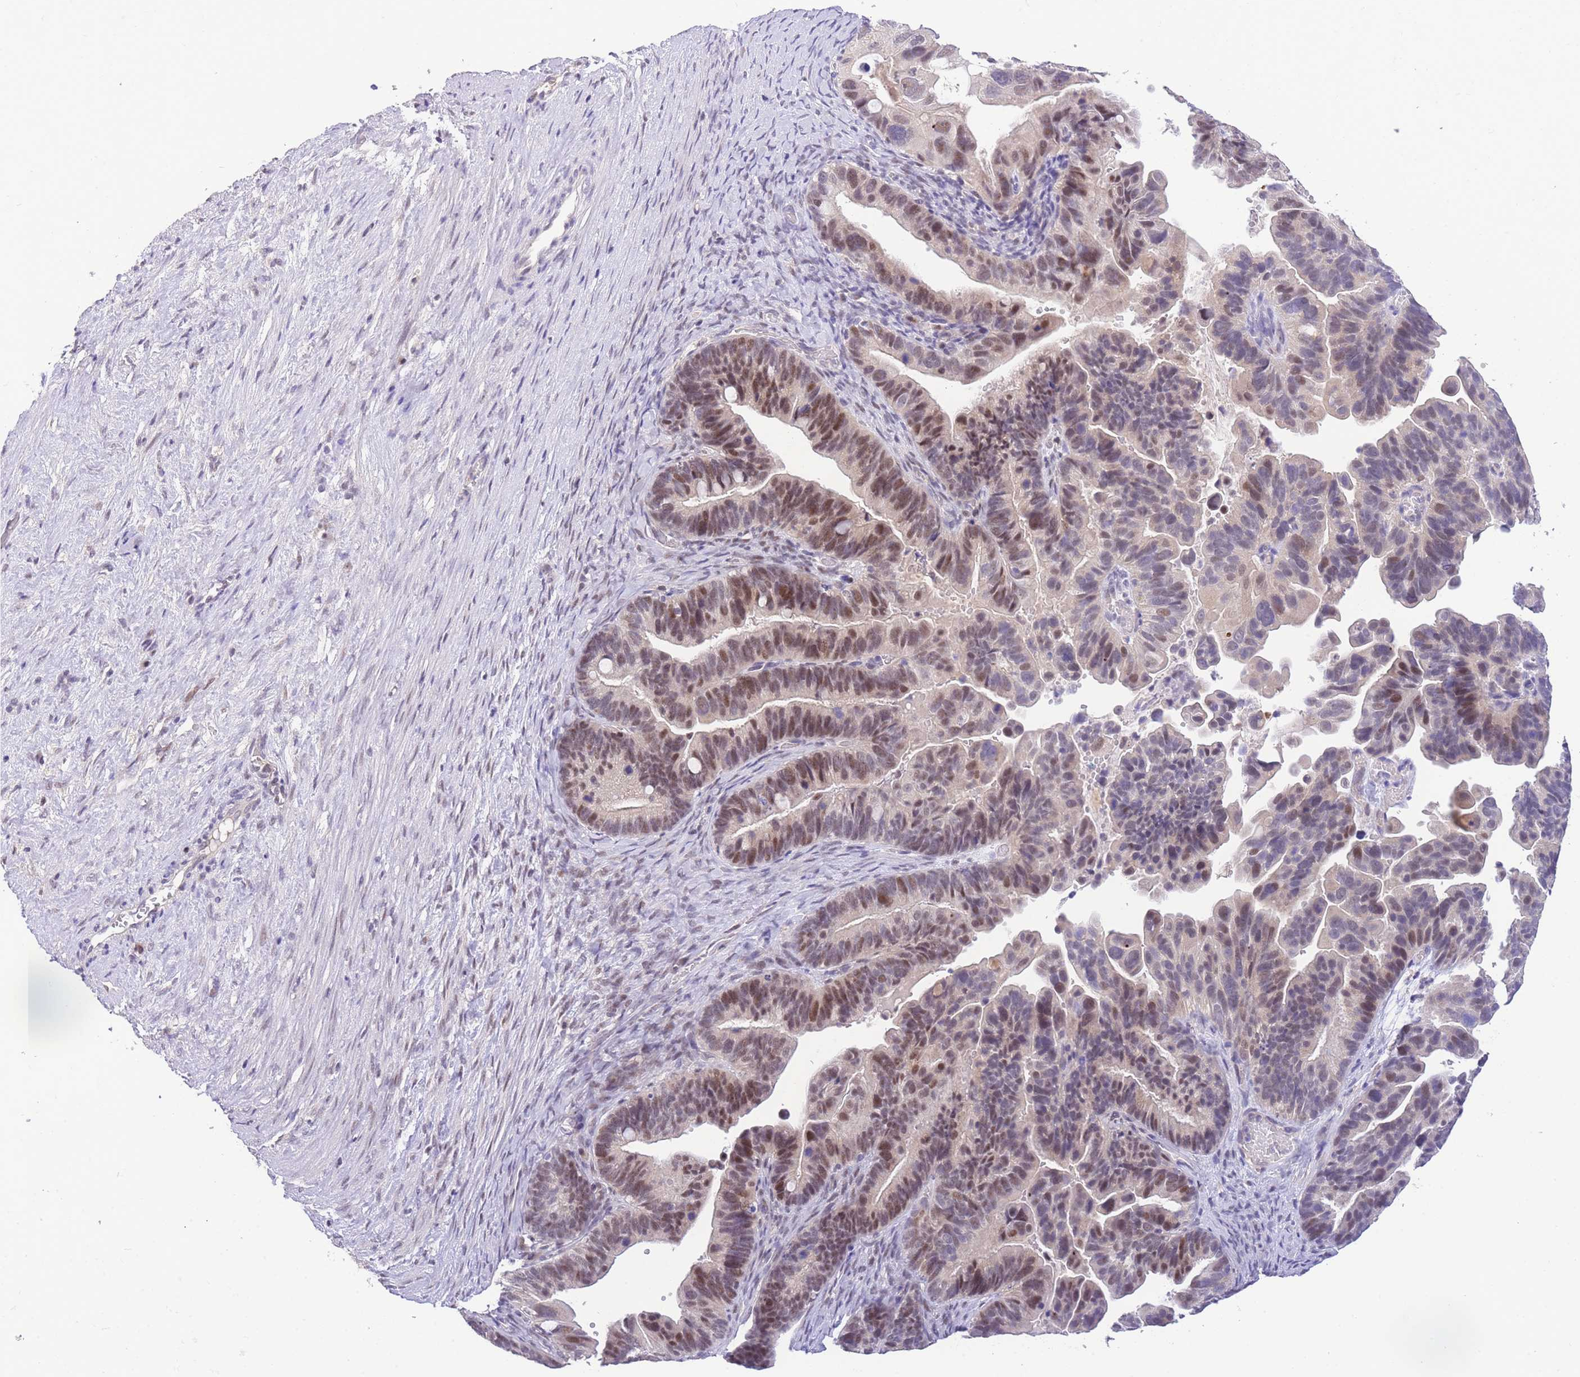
{"staining": {"intensity": "moderate", "quantity": "25%-75%", "location": "nuclear"}, "tissue": "ovarian cancer", "cell_type": "Tumor cells", "image_type": "cancer", "snomed": [{"axis": "morphology", "description": "Cystadenocarcinoma, serous, NOS"}, {"axis": "topography", "description": "Ovary"}], "caption": "Ovarian serous cystadenocarcinoma stained with DAB IHC displays medium levels of moderate nuclear positivity in about 25%-75% of tumor cells.", "gene": "SLC35F2", "patient": {"sex": "female", "age": 56}}